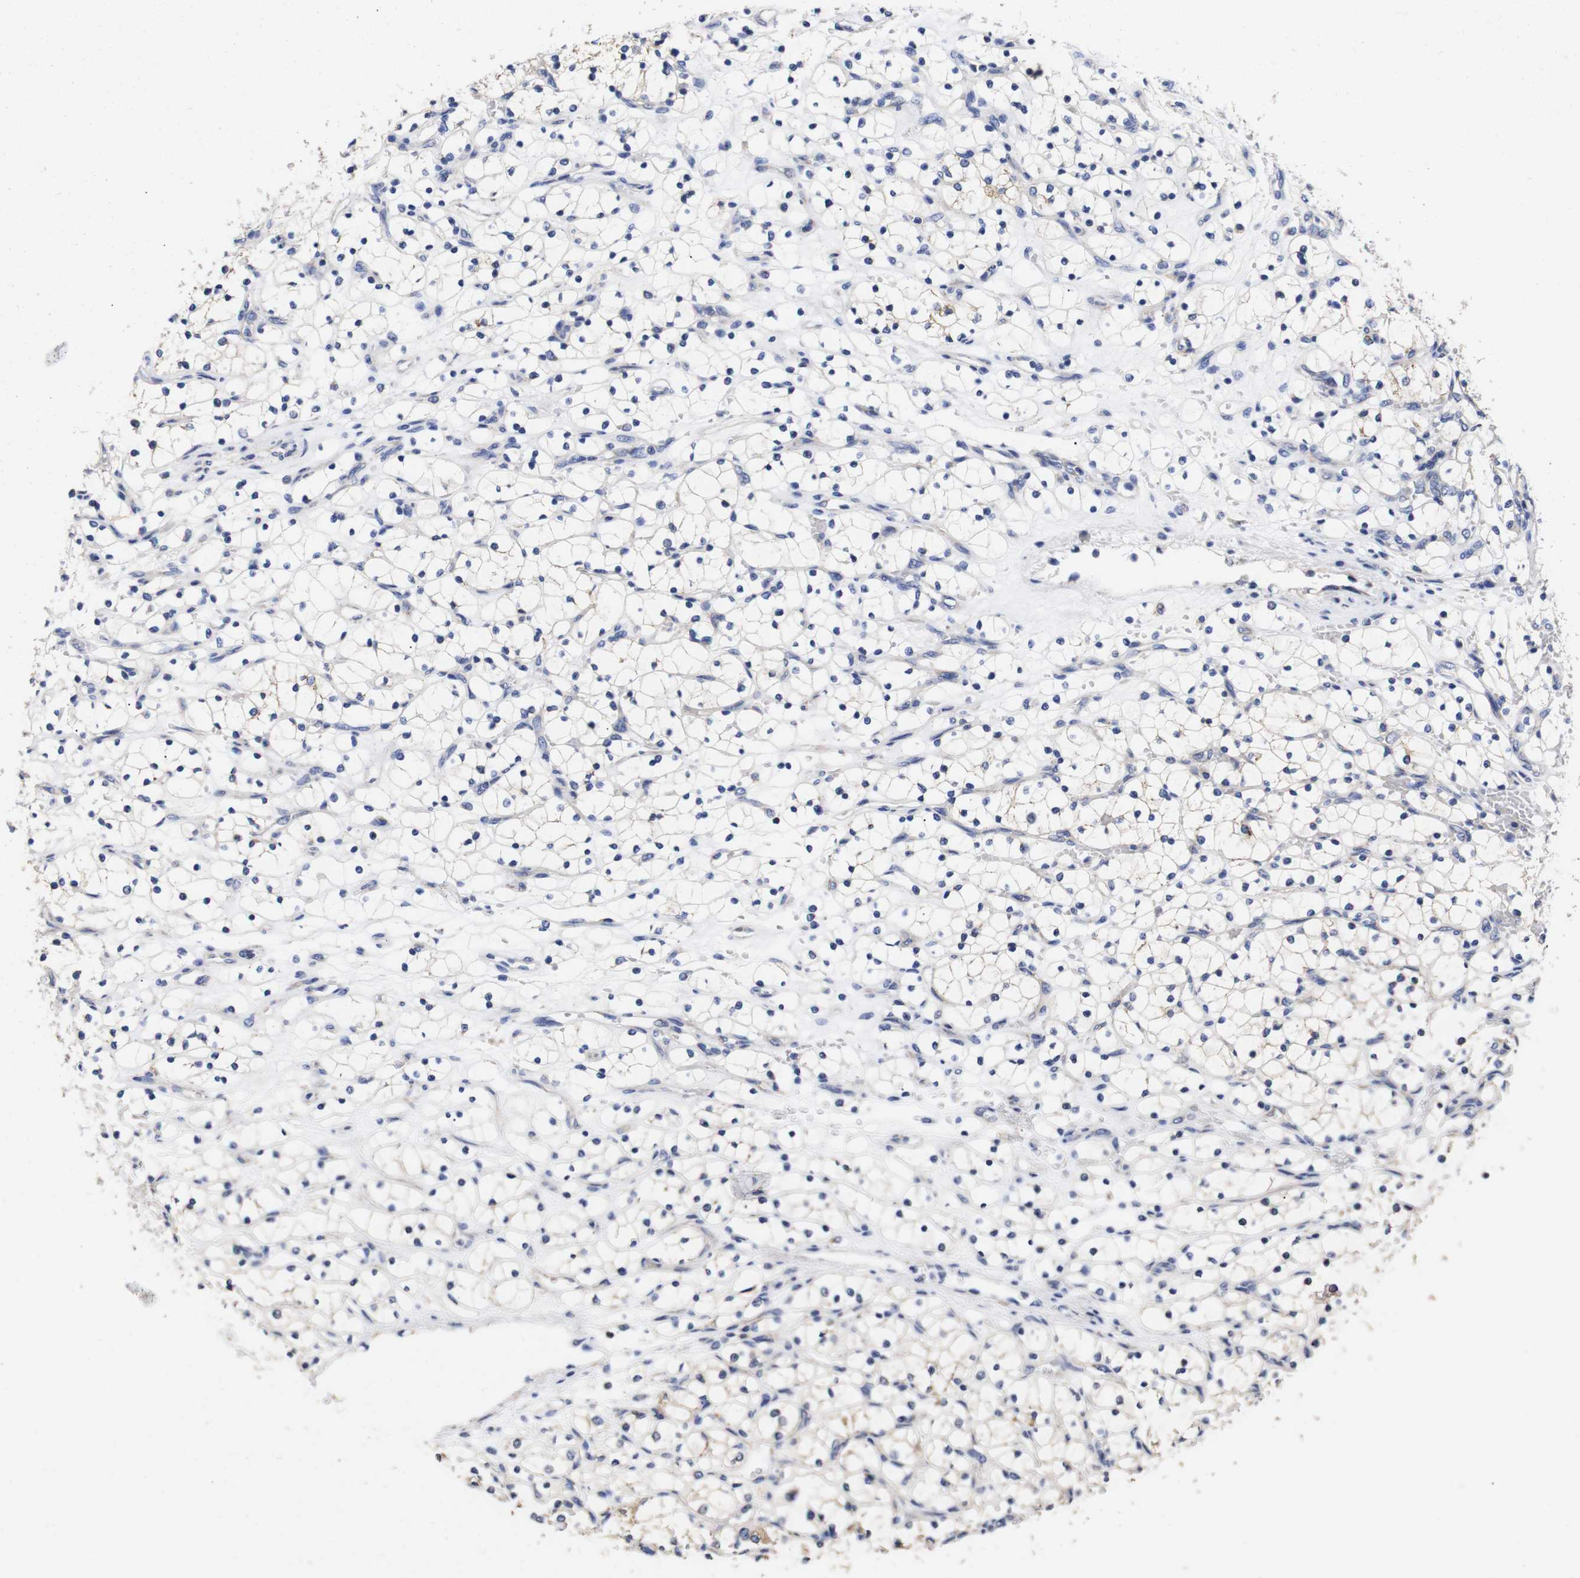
{"staining": {"intensity": "weak", "quantity": "<25%", "location": "cytoplasmic/membranous"}, "tissue": "renal cancer", "cell_type": "Tumor cells", "image_type": "cancer", "snomed": [{"axis": "morphology", "description": "Adenocarcinoma, NOS"}, {"axis": "topography", "description": "Kidney"}], "caption": "The micrograph reveals no significant positivity in tumor cells of renal cancer.", "gene": "OPN3", "patient": {"sex": "female", "age": 69}}